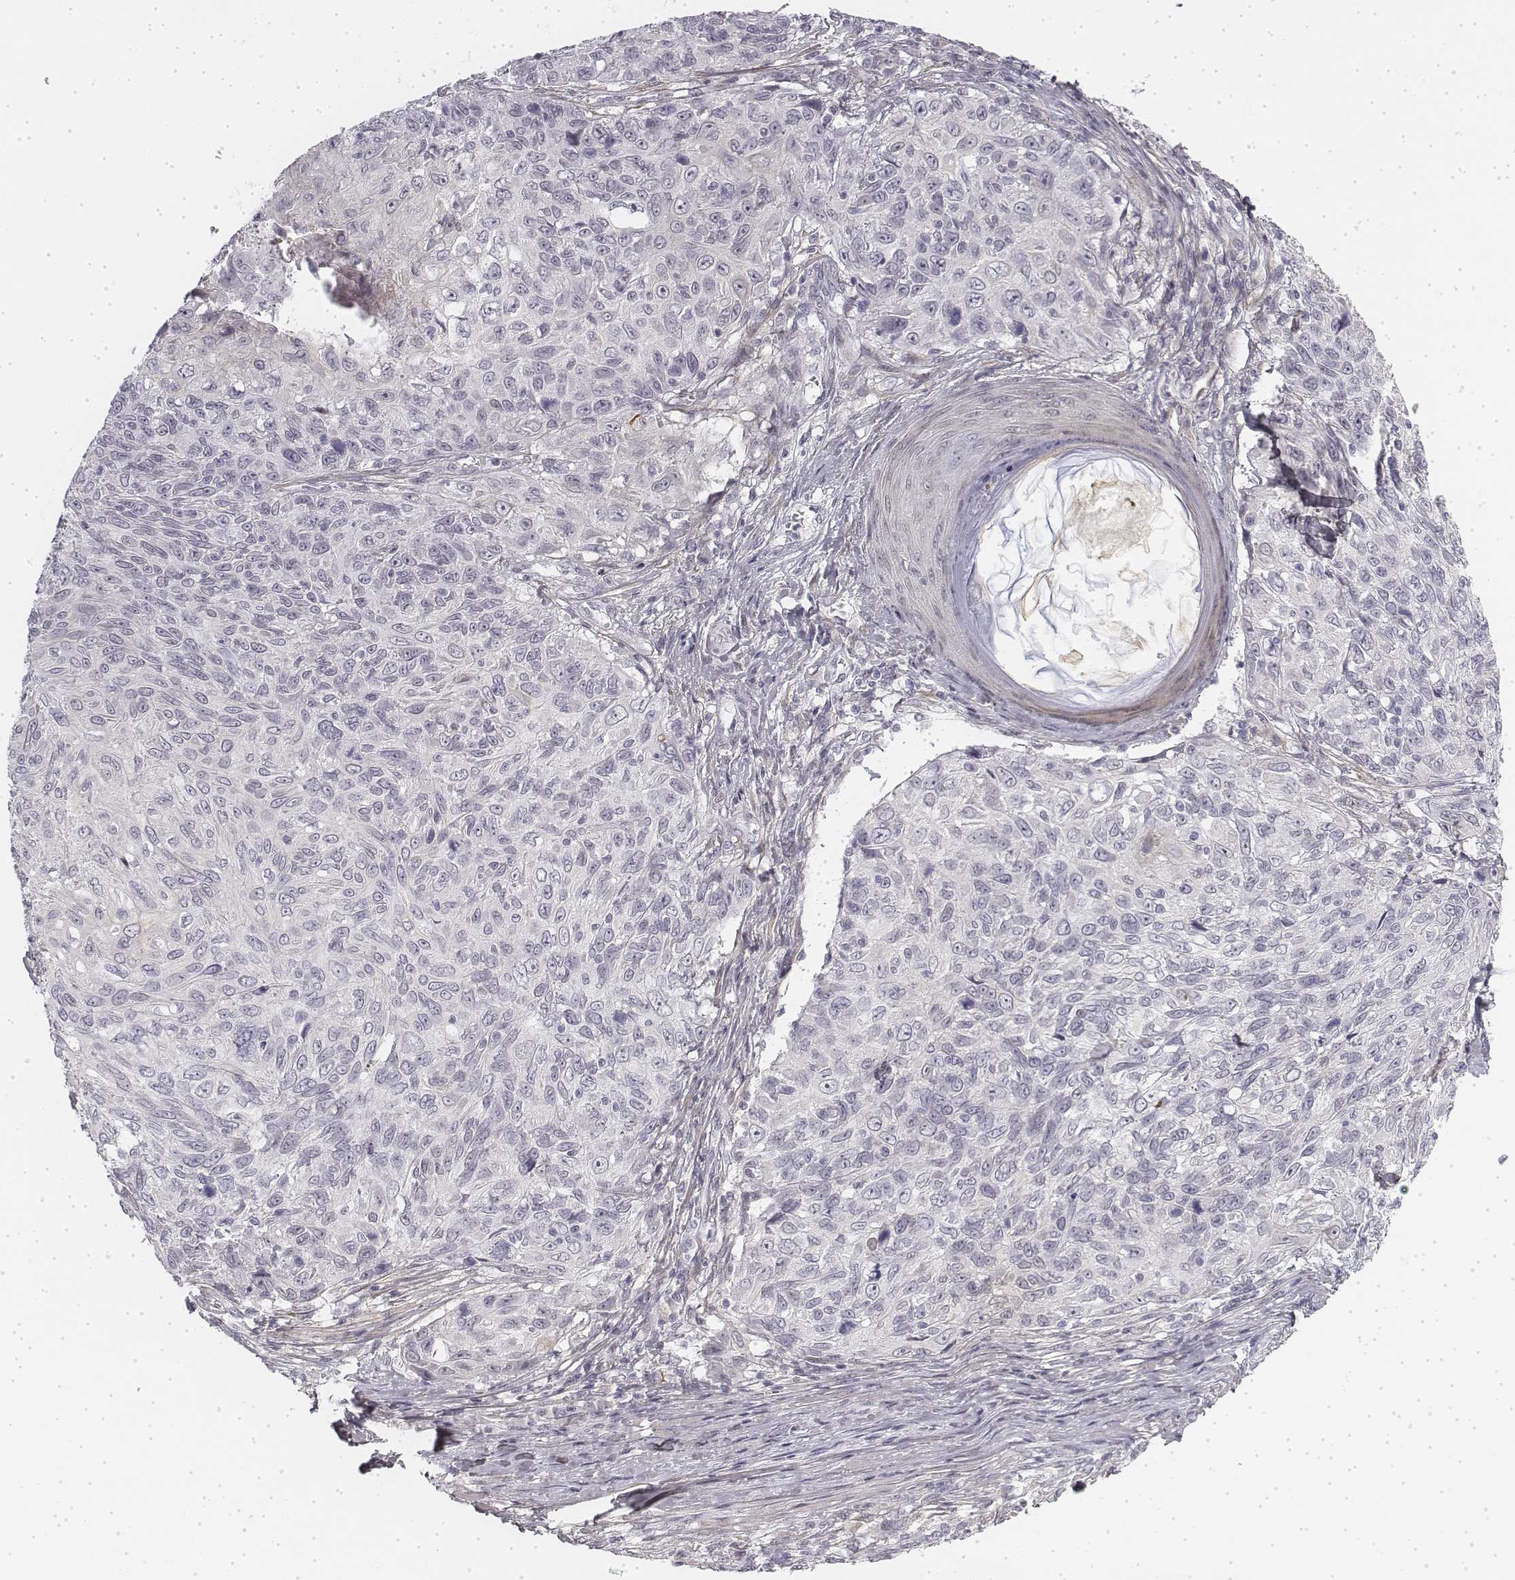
{"staining": {"intensity": "negative", "quantity": "none", "location": "none"}, "tissue": "skin cancer", "cell_type": "Tumor cells", "image_type": "cancer", "snomed": [{"axis": "morphology", "description": "Squamous cell carcinoma, NOS"}, {"axis": "topography", "description": "Skin"}], "caption": "Squamous cell carcinoma (skin) was stained to show a protein in brown. There is no significant expression in tumor cells. (Stains: DAB (3,3'-diaminobenzidine) immunohistochemistry with hematoxylin counter stain, Microscopy: brightfield microscopy at high magnification).", "gene": "KRT84", "patient": {"sex": "male", "age": 92}}